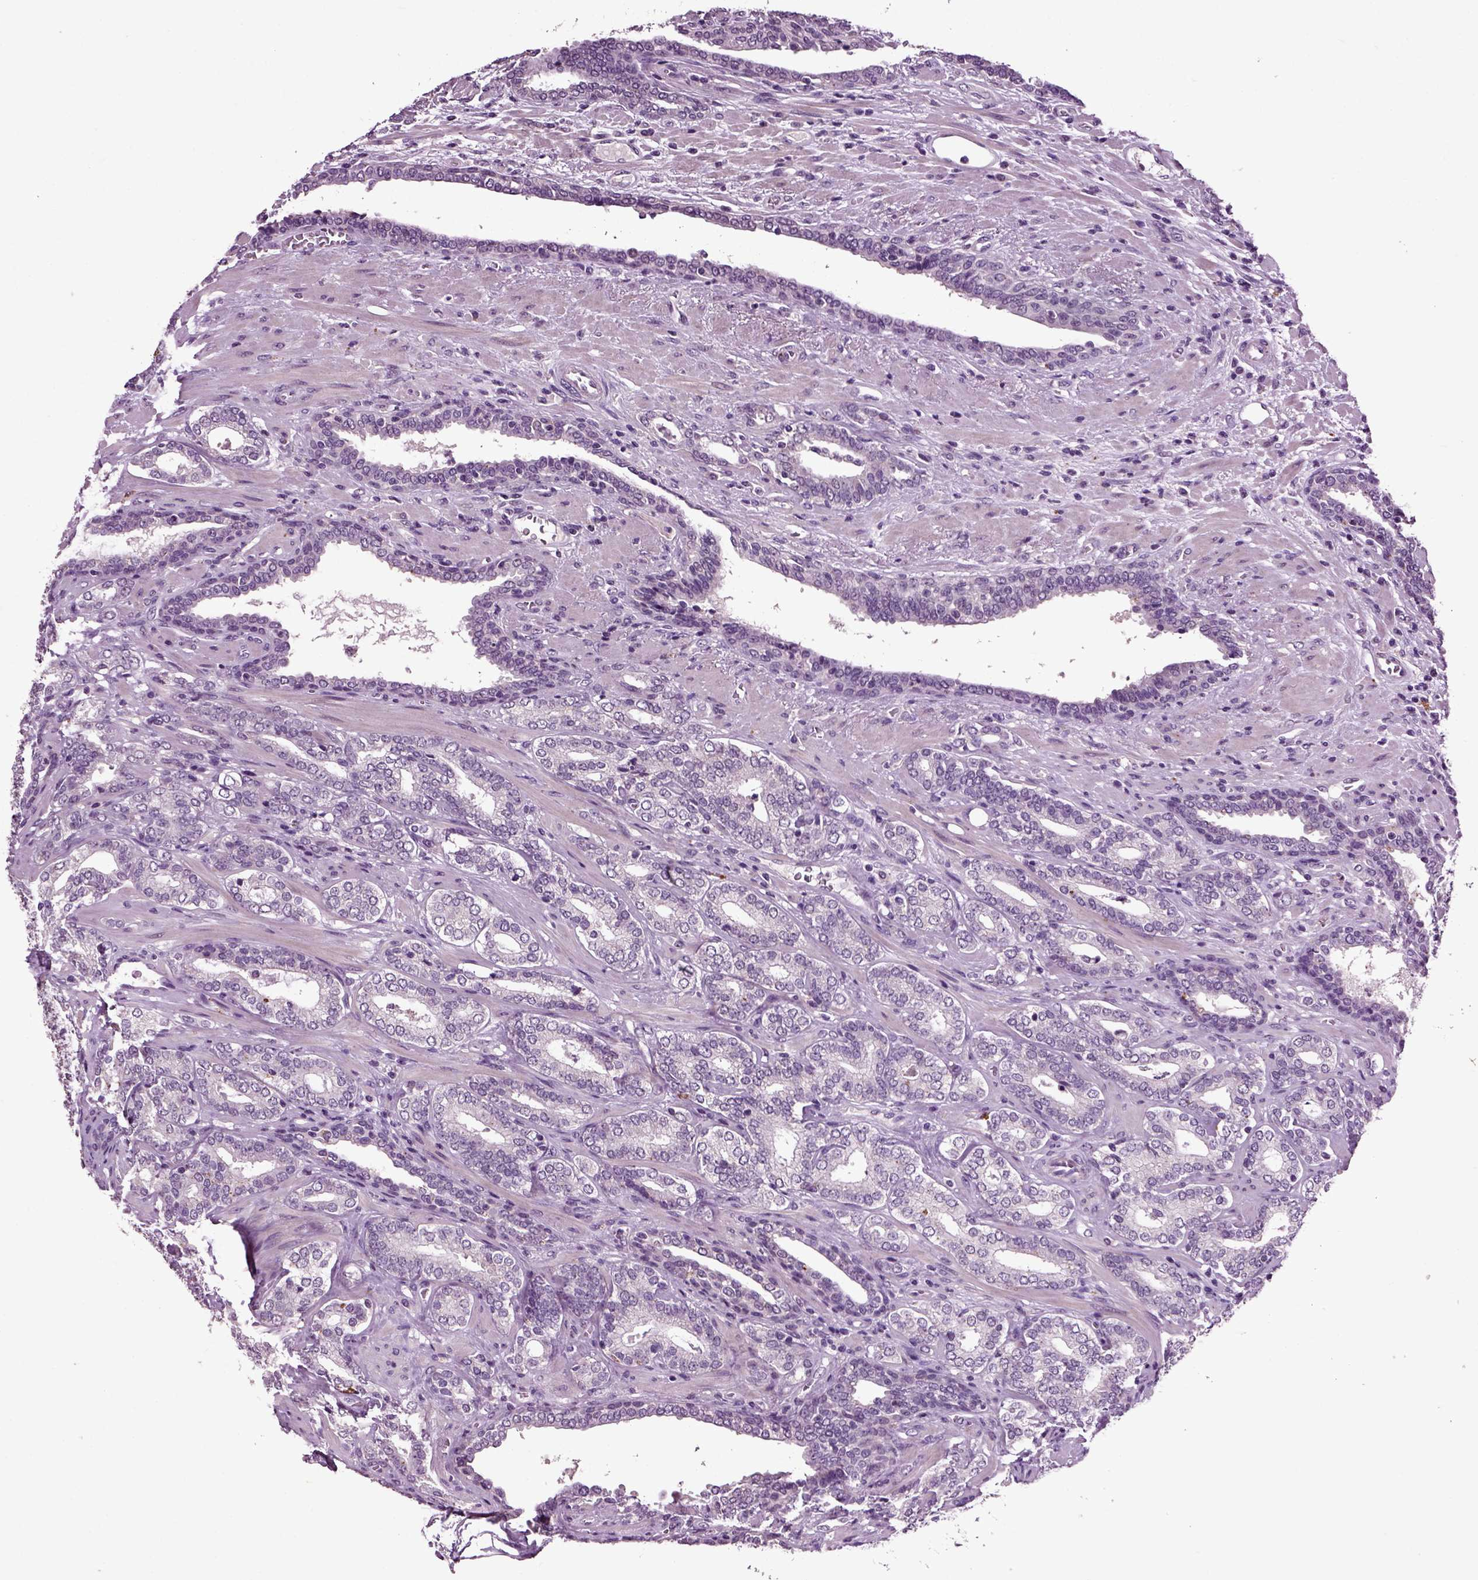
{"staining": {"intensity": "negative", "quantity": "none", "location": "none"}, "tissue": "prostate cancer", "cell_type": "Tumor cells", "image_type": "cancer", "snomed": [{"axis": "morphology", "description": "Adenocarcinoma, Low grade"}, {"axis": "topography", "description": "Prostate"}], "caption": "There is no significant expression in tumor cells of prostate adenocarcinoma (low-grade). (Stains: DAB (3,3'-diaminobenzidine) IHC with hematoxylin counter stain, Microscopy: brightfield microscopy at high magnification).", "gene": "CRHR1", "patient": {"sex": "male", "age": 61}}